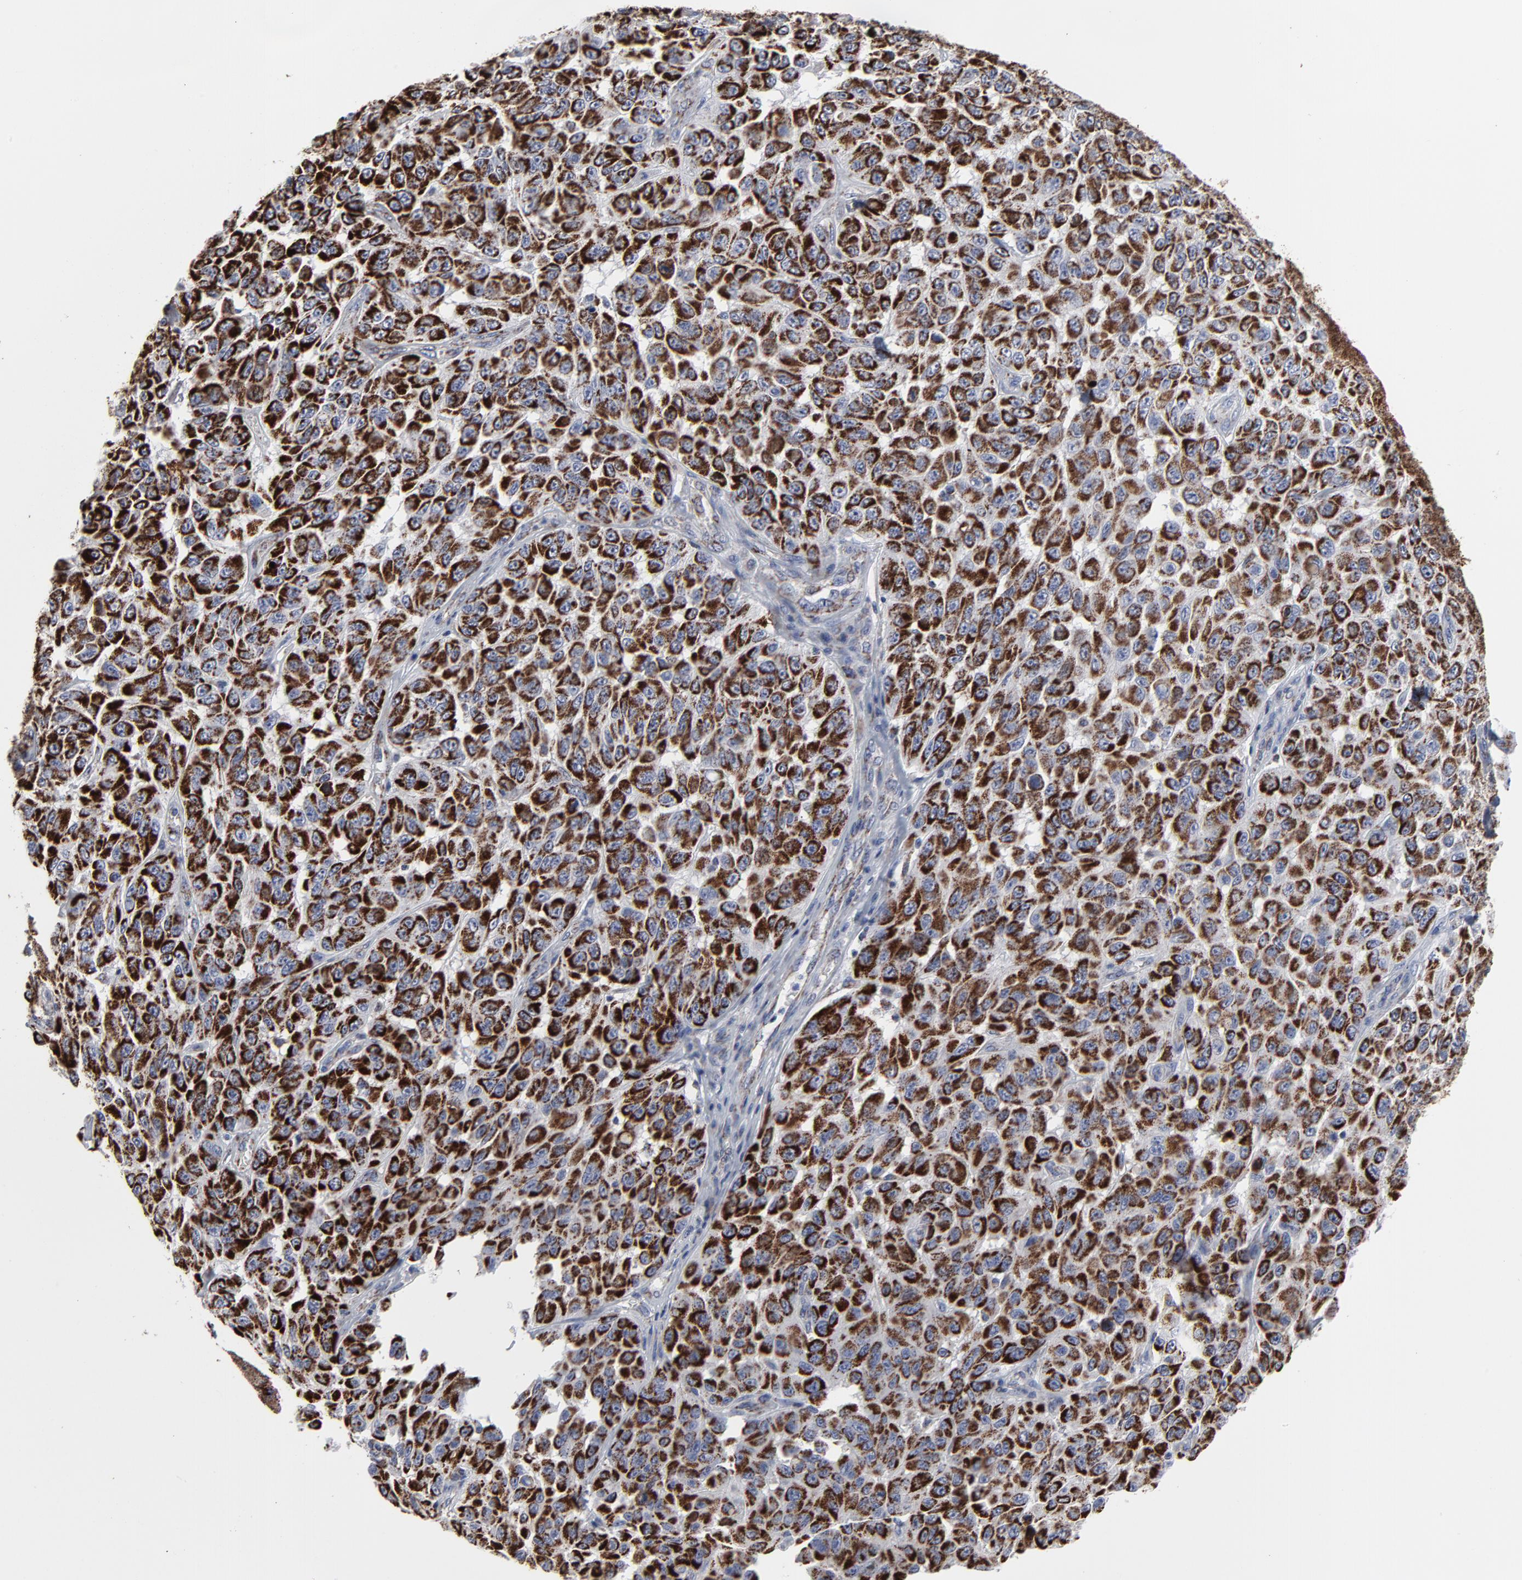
{"staining": {"intensity": "strong", "quantity": ">75%", "location": "cytoplasmic/membranous"}, "tissue": "melanoma", "cell_type": "Tumor cells", "image_type": "cancer", "snomed": [{"axis": "morphology", "description": "Malignant melanoma, NOS"}, {"axis": "topography", "description": "Skin"}], "caption": "Melanoma was stained to show a protein in brown. There is high levels of strong cytoplasmic/membranous staining in approximately >75% of tumor cells.", "gene": "TXNRD2", "patient": {"sex": "male", "age": 30}}